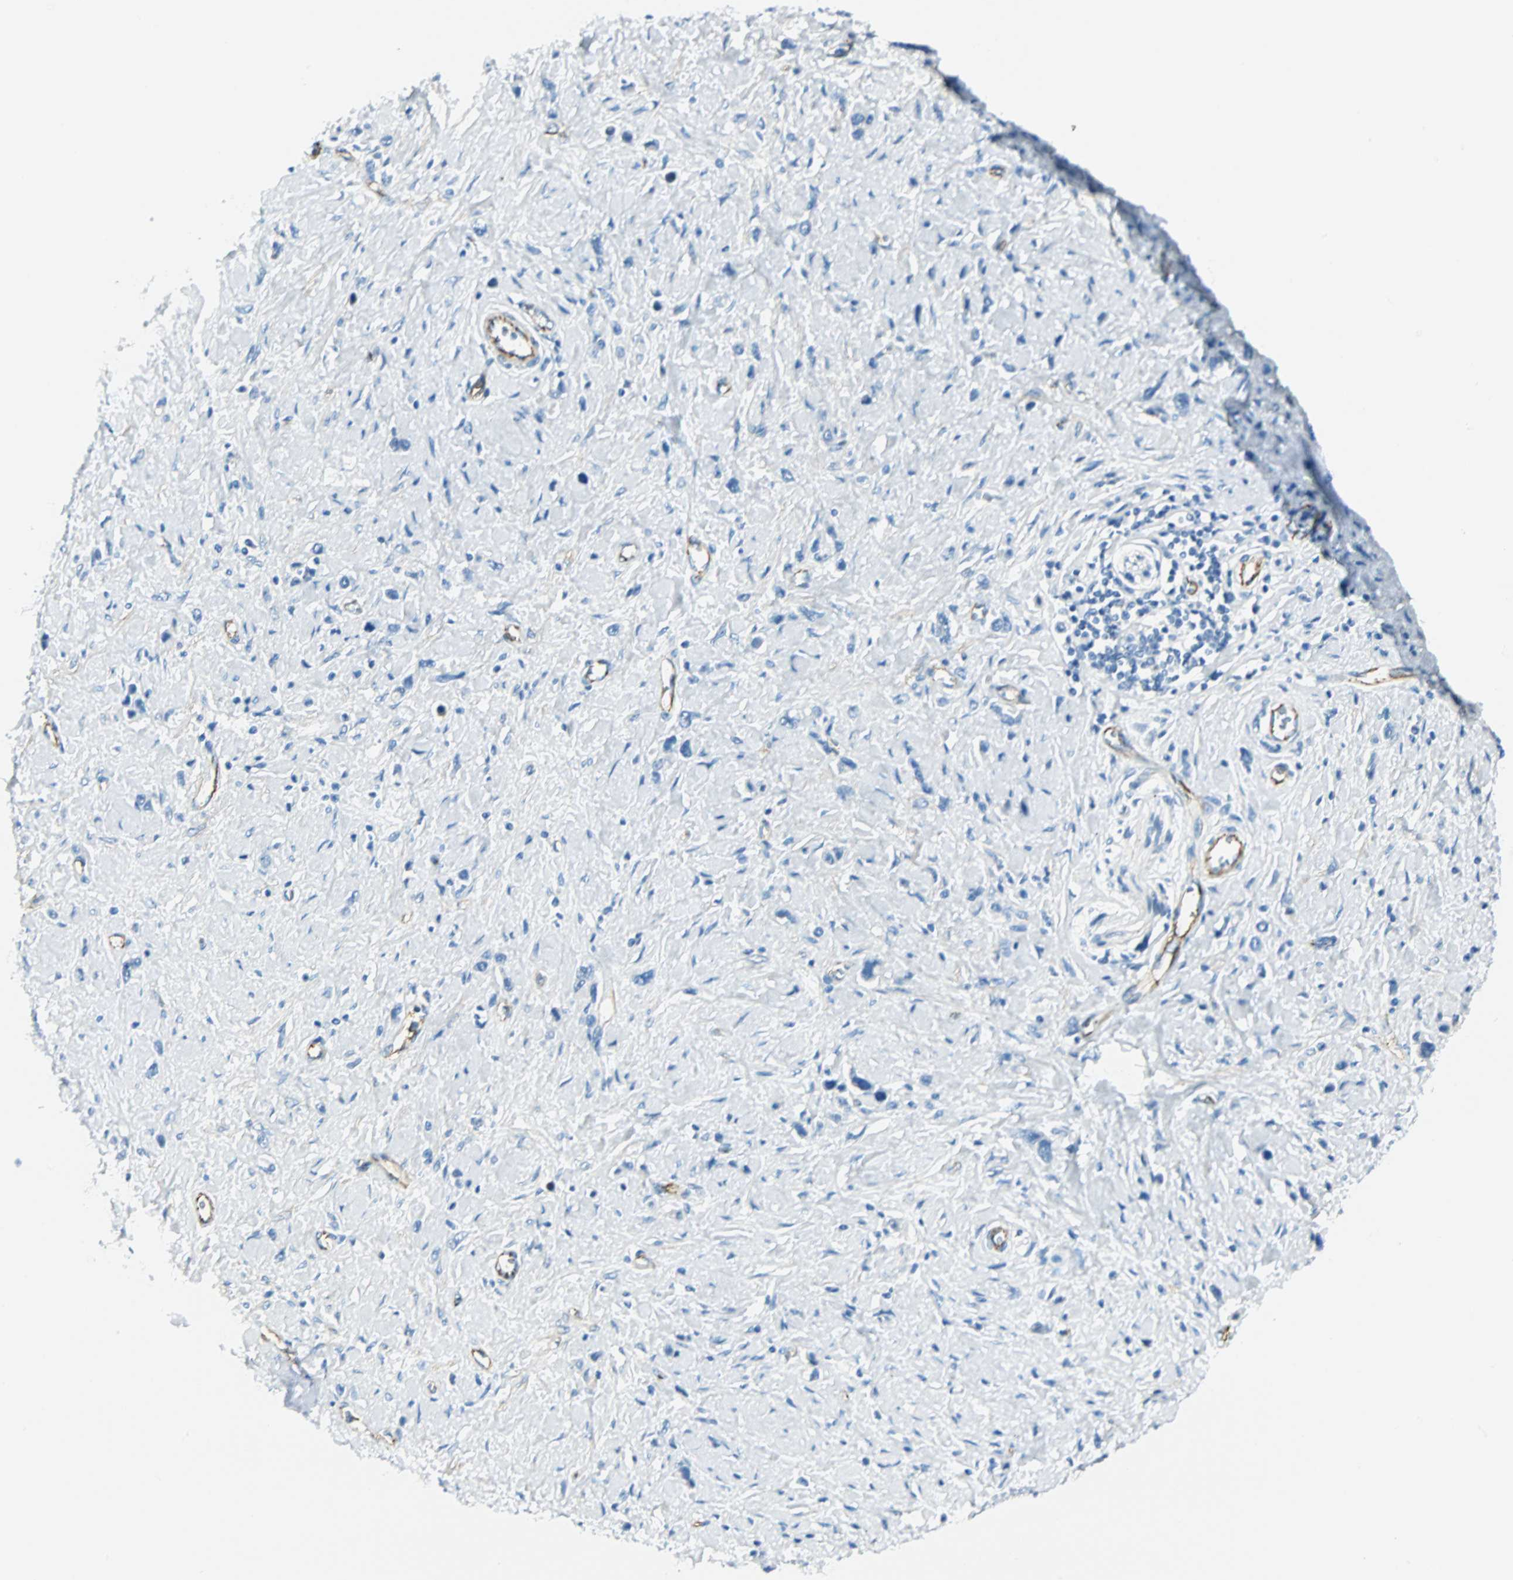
{"staining": {"intensity": "negative", "quantity": "none", "location": "none"}, "tissue": "stomach cancer", "cell_type": "Tumor cells", "image_type": "cancer", "snomed": [{"axis": "morphology", "description": "Normal tissue, NOS"}, {"axis": "morphology", "description": "Adenocarcinoma, NOS"}, {"axis": "topography", "description": "Stomach, upper"}, {"axis": "topography", "description": "Stomach"}], "caption": "Immunohistochemical staining of stomach adenocarcinoma reveals no significant staining in tumor cells.", "gene": "VPS9D1", "patient": {"sex": "female", "age": 65}}